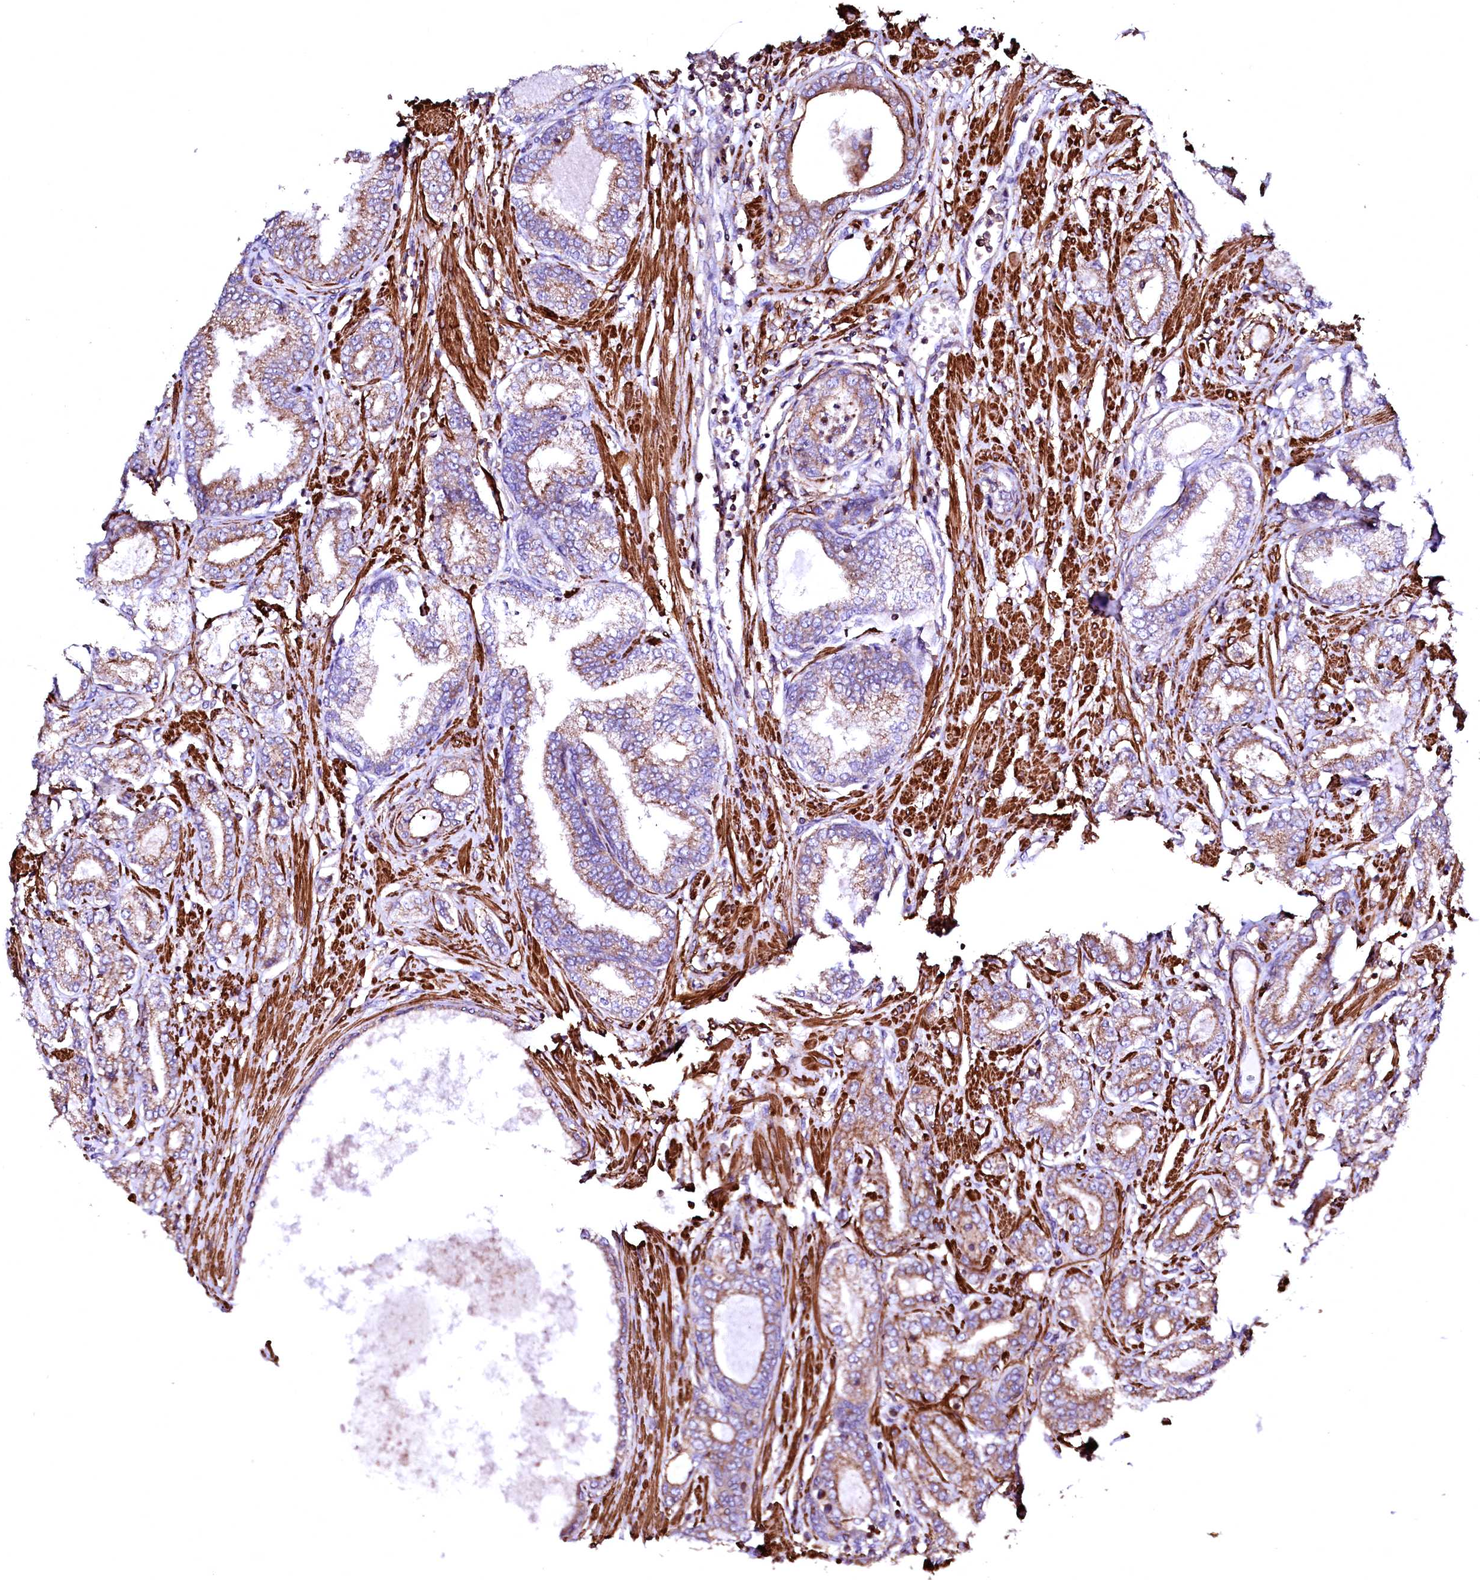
{"staining": {"intensity": "moderate", "quantity": "25%-75%", "location": "cytoplasmic/membranous"}, "tissue": "prostate cancer", "cell_type": "Tumor cells", "image_type": "cancer", "snomed": [{"axis": "morphology", "description": "Adenocarcinoma, Low grade"}, {"axis": "topography", "description": "Prostate"}], "caption": "Tumor cells reveal medium levels of moderate cytoplasmic/membranous positivity in about 25%-75% of cells in low-grade adenocarcinoma (prostate).", "gene": "GPR176", "patient": {"sex": "male", "age": 63}}